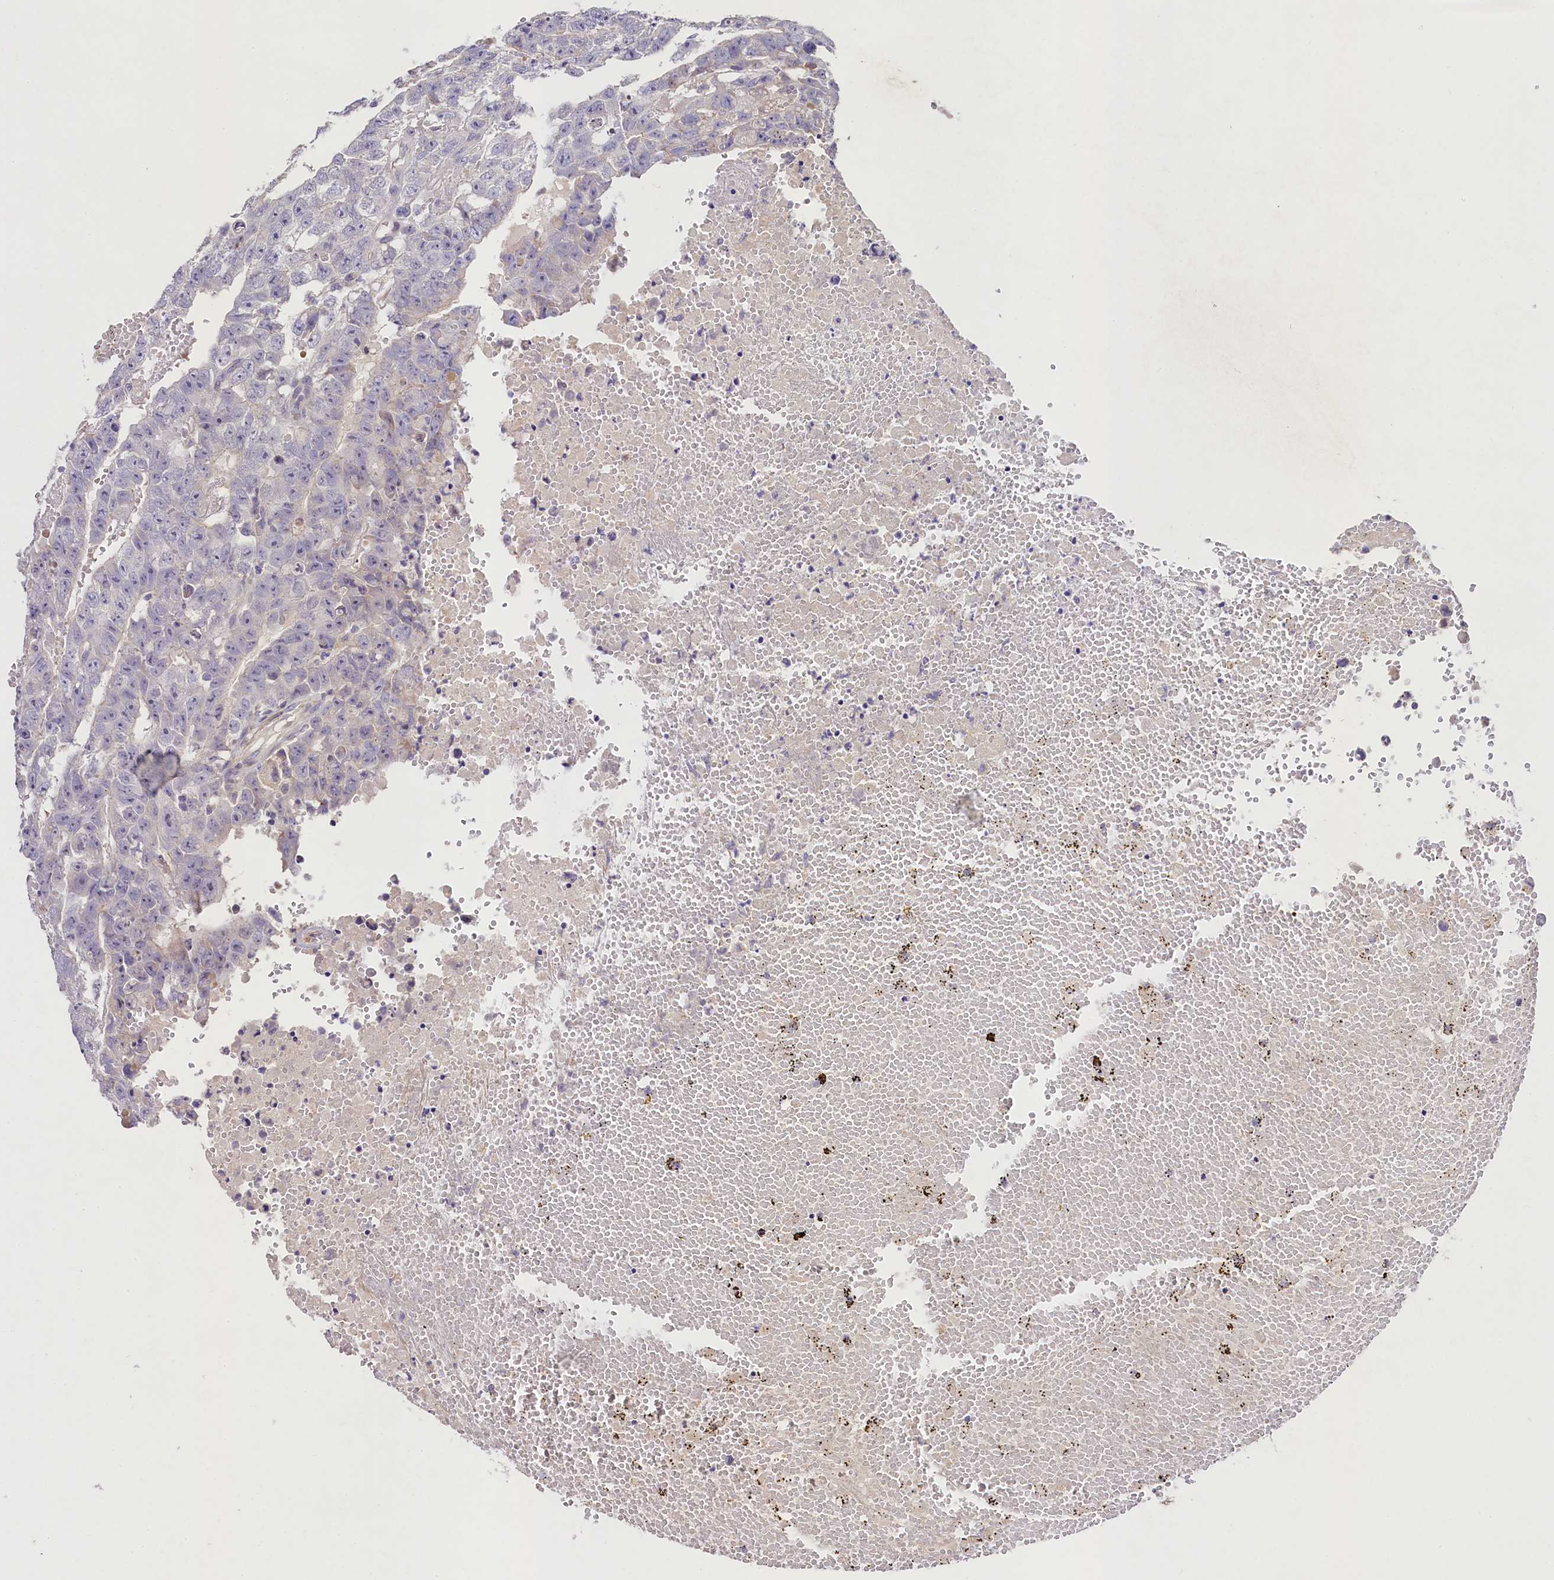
{"staining": {"intensity": "negative", "quantity": "none", "location": "none"}, "tissue": "testis cancer", "cell_type": "Tumor cells", "image_type": "cancer", "snomed": [{"axis": "morphology", "description": "Carcinoma, Embryonal, NOS"}, {"axis": "topography", "description": "Testis"}], "caption": "Immunohistochemistry (IHC) histopathology image of human testis cancer (embryonal carcinoma) stained for a protein (brown), which demonstrates no expression in tumor cells.", "gene": "FXYD6", "patient": {"sex": "male", "age": 25}}